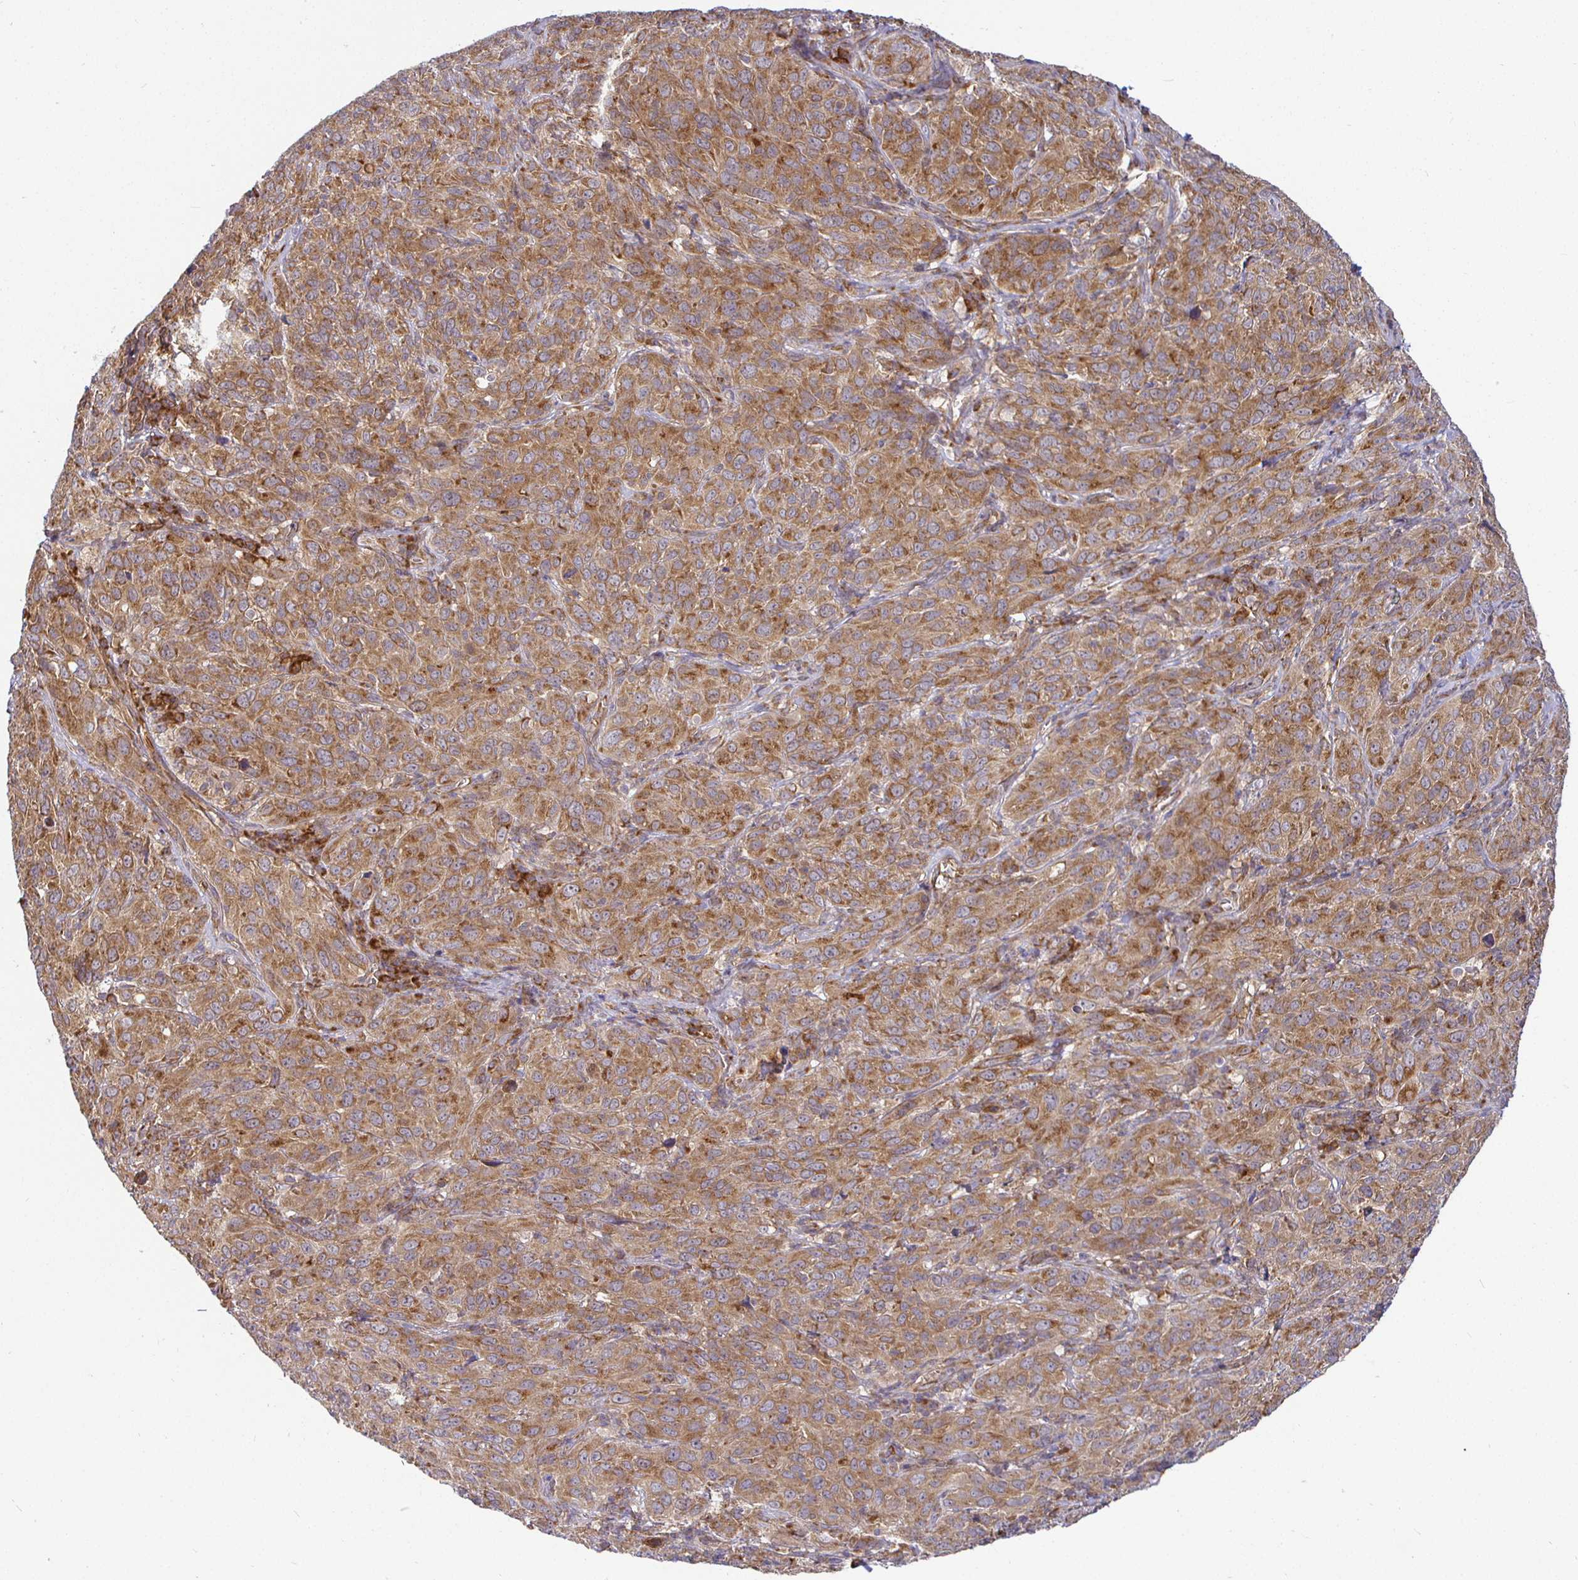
{"staining": {"intensity": "moderate", "quantity": ">75%", "location": "cytoplasmic/membranous"}, "tissue": "cervical cancer", "cell_type": "Tumor cells", "image_type": "cancer", "snomed": [{"axis": "morphology", "description": "Normal tissue, NOS"}, {"axis": "morphology", "description": "Squamous cell carcinoma, NOS"}, {"axis": "topography", "description": "Cervix"}], "caption": "Human squamous cell carcinoma (cervical) stained with a protein marker shows moderate staining in tumor cells.", "gene": "IRAK1", "patient": {"sex": "female", "age": 51}}